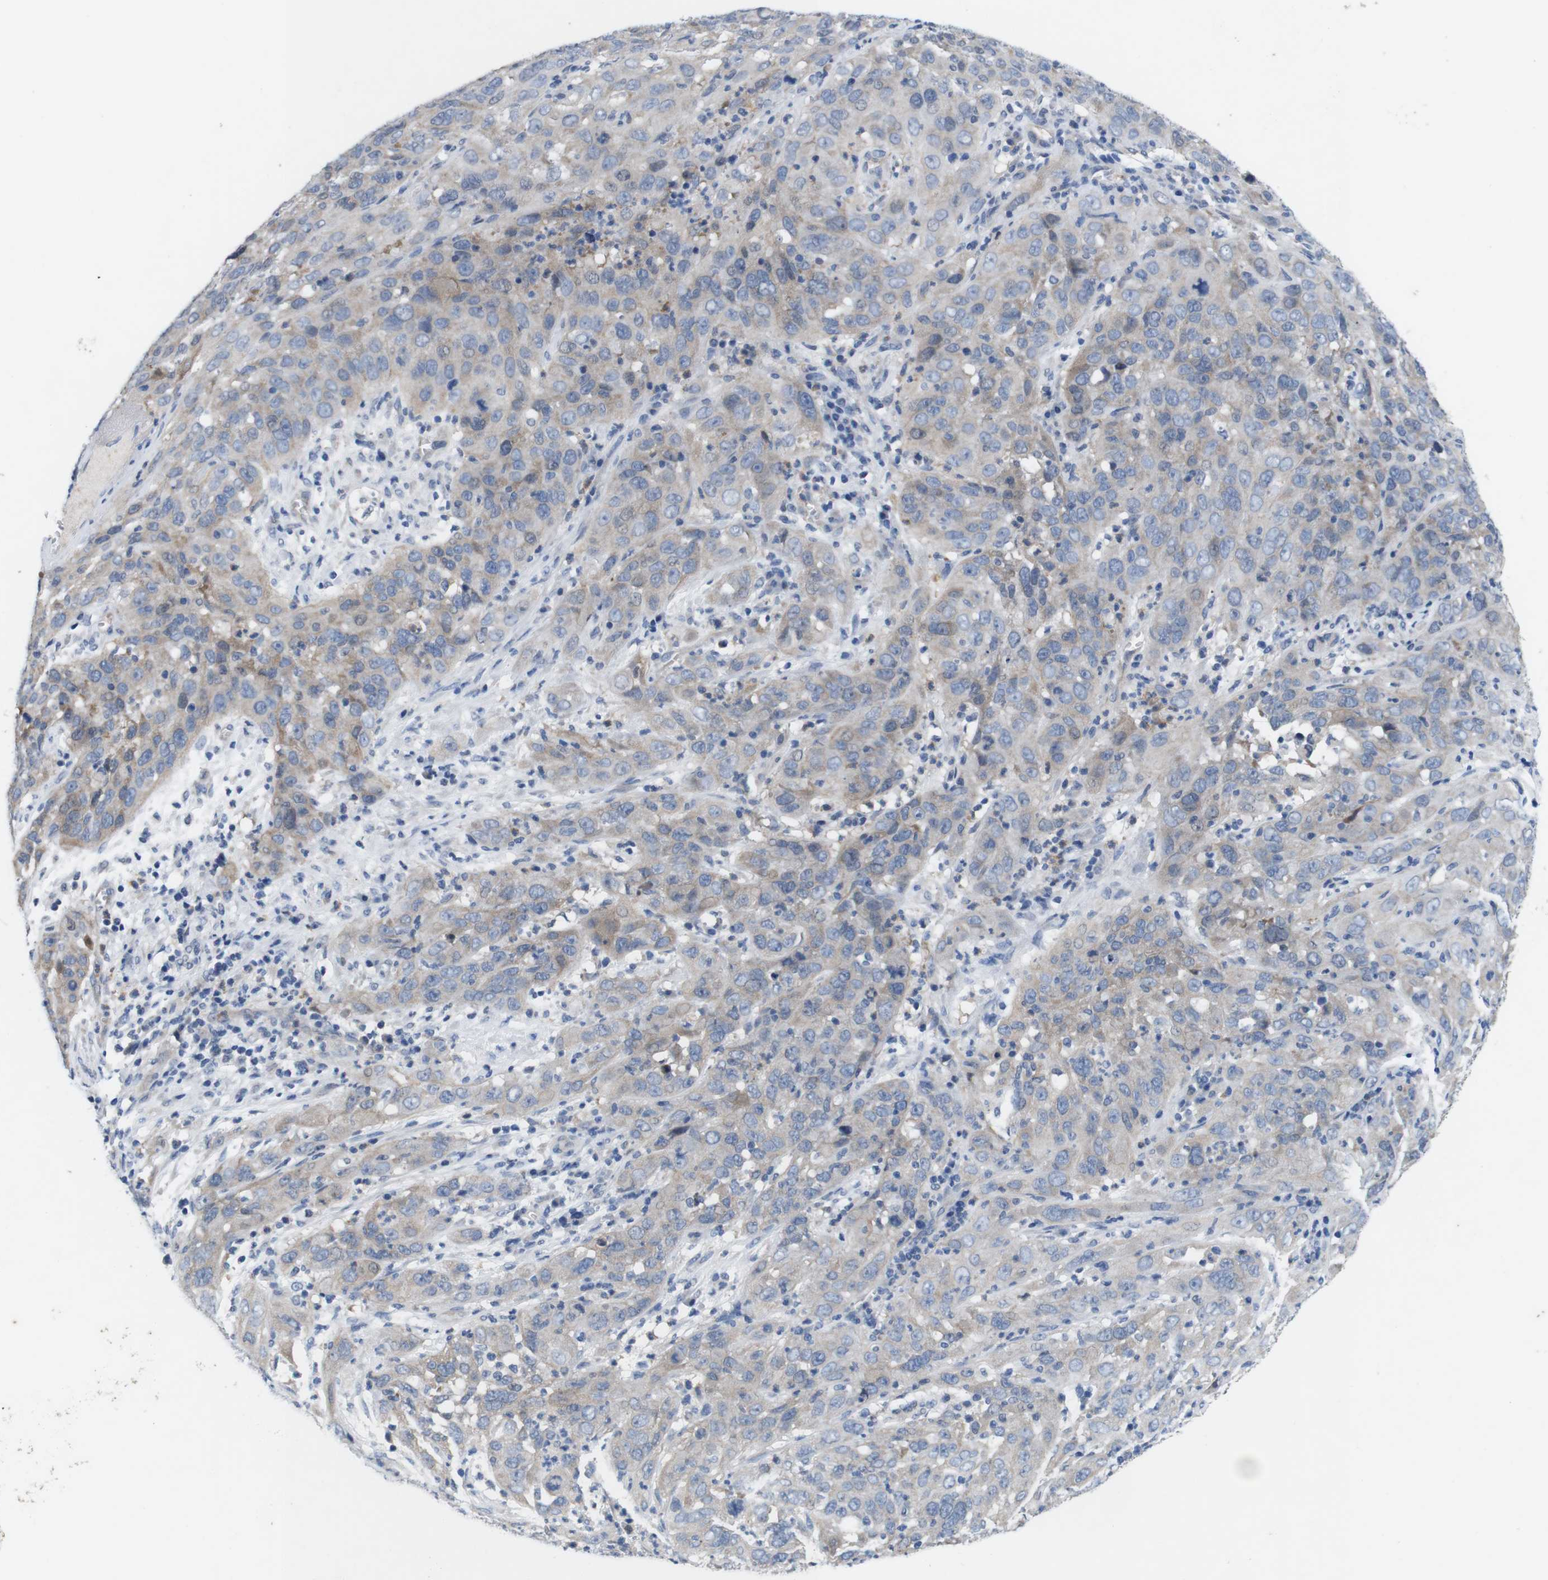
{"staining": {"intensity": "weak", "quantity": "<25%", "location": "cytoplasmic/membranous"}, "tissue": "cervical cancer", "cell_type": "Tumor cells", "image_type": "cancer", "snomed": [{"axis": "morphology", "description": "Squamous cell carcinoma, NOS"}, {"axis": "topography", "description": "Cervix"}], "caption": "Tumor cells show no significant protein positivity in cervical squamous cell carcinoma.", "gene": "C1RL", "patient": {"sex": "female", "age": 32}}